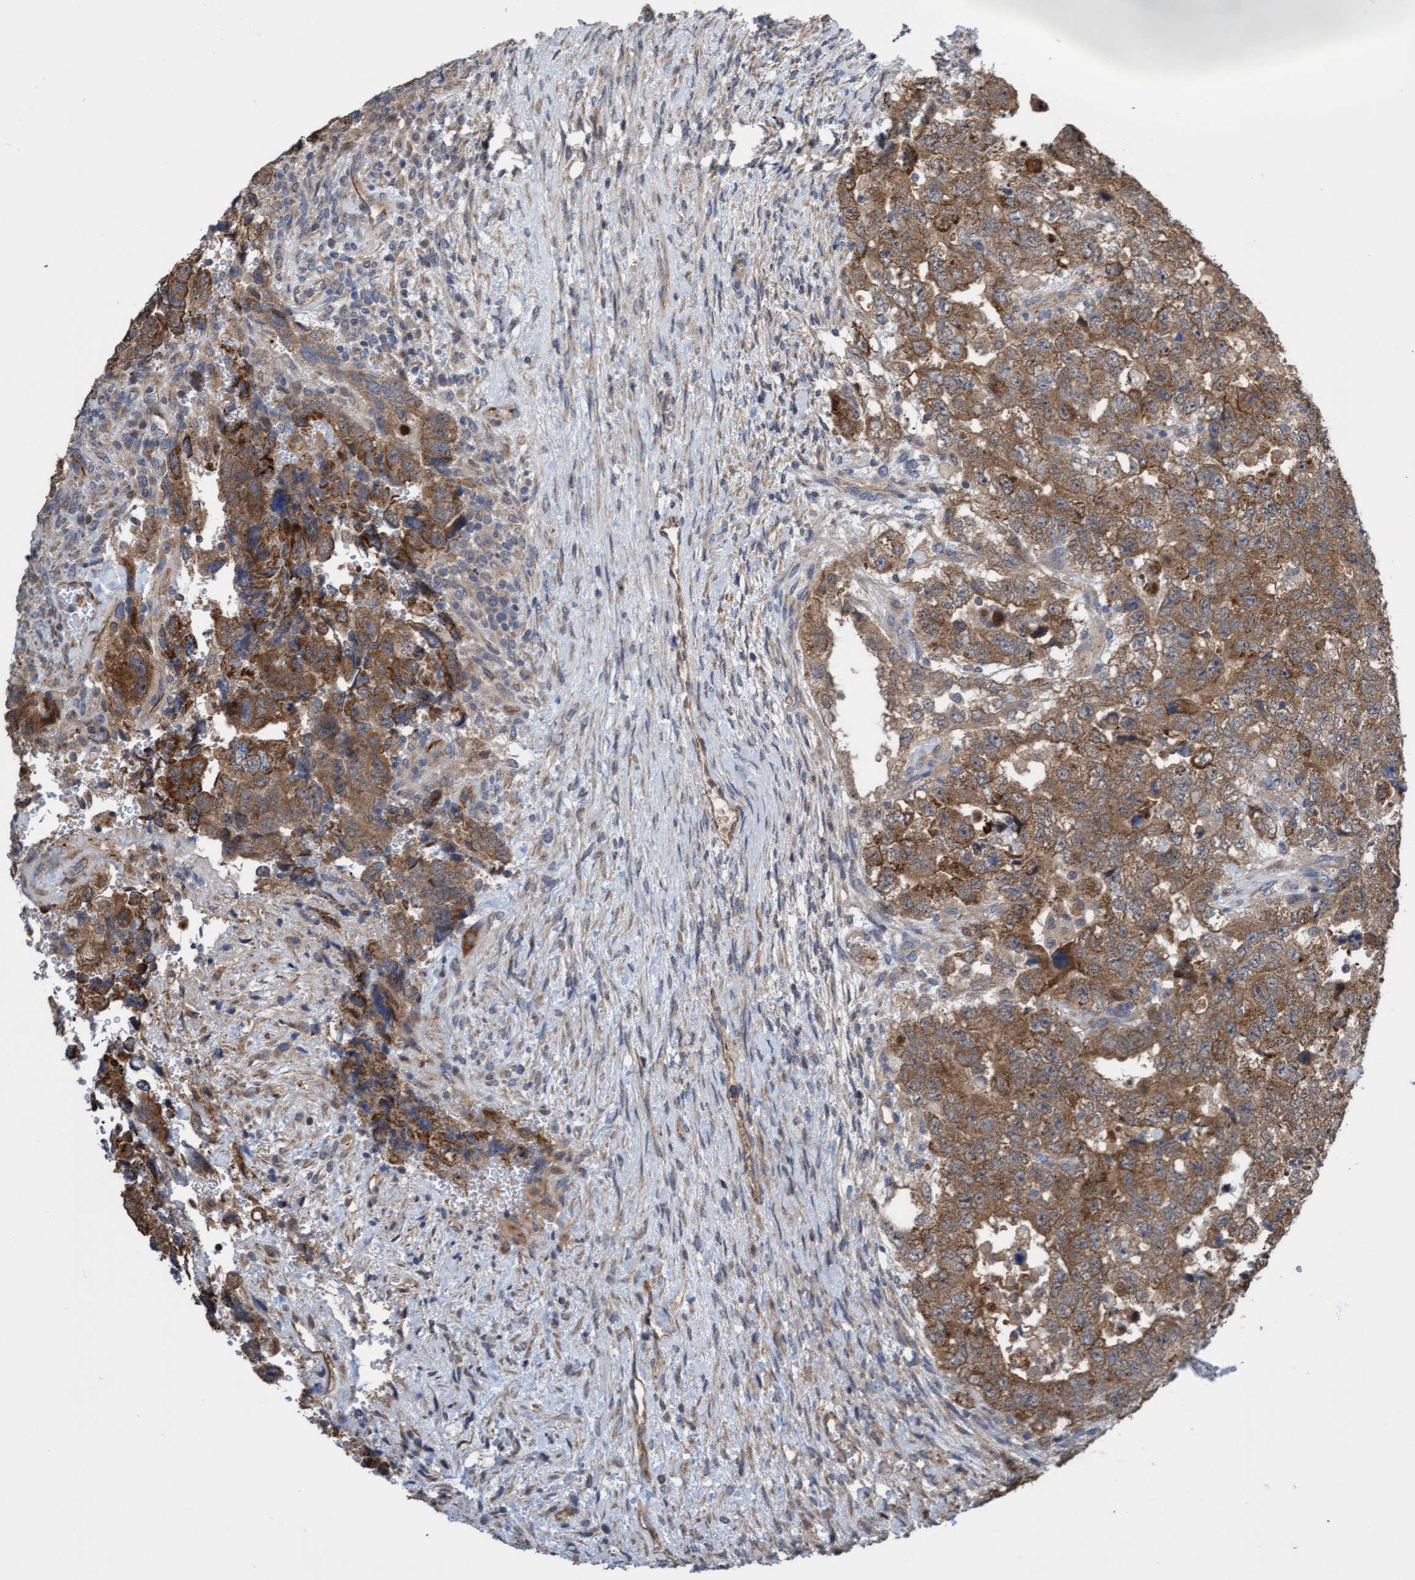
{"staining": {"intensity": "moderate", "quantity": ">75%", "location": "cytoplasmic/membranous"}, "tissue": "testis cancer", "cell_type": "Tumor cells", "image_type": "cancer", "snomed": [{"axis": "morphology", "description": "Carcinoma, Embryonal, NOS"}, {"axis": "topography", "description": "Testis"}], "caption": "Testis embryonal carcinoma stained for a protein reveals moderate cytoplasmic/membranous positivity in tumor cells.", "gene": "ITFG1", "patient": {"sex": "male", "age": 36}}